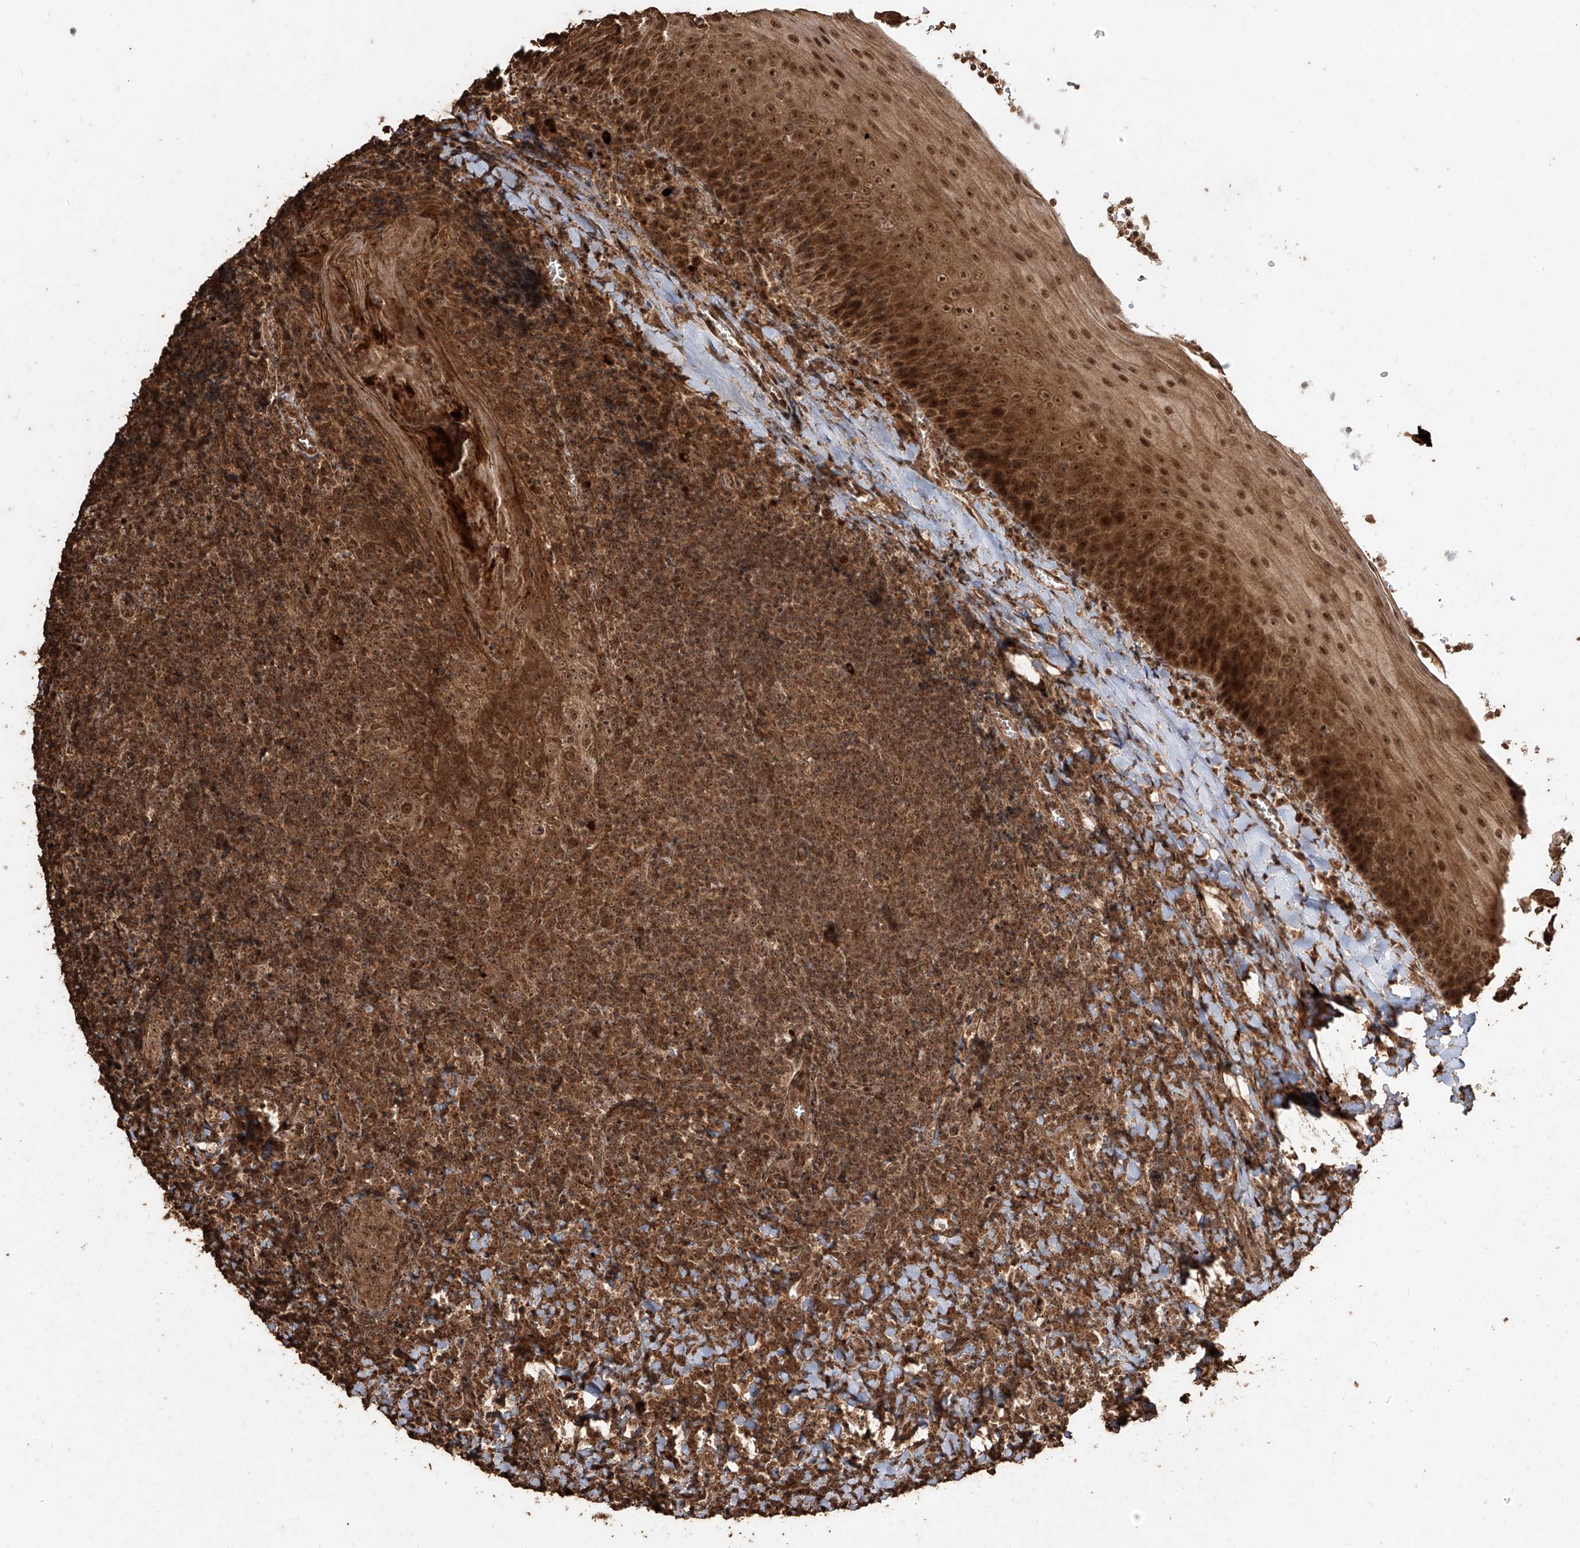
{"staining": {"intensity": "moderate", "quantity": ">75%", "location": "cytoplasmic/membranous"}, "tissue": "tonsil", "cell_type": "Germinal center cells", "image_type": "normal", "snomed": [{"axis": "morphology", "description": "Normal tissue, NOS"}, {"axis": "topography", "description": "Tonsil"}], "caption": "Human tonsil stained for a protein (brown) shows moderate cytoplasmic/membranous positive expression in approximately >75% of germinal center cells.", "gene": "ZNF660", "patient": {"sex": "male", "age": 27}}